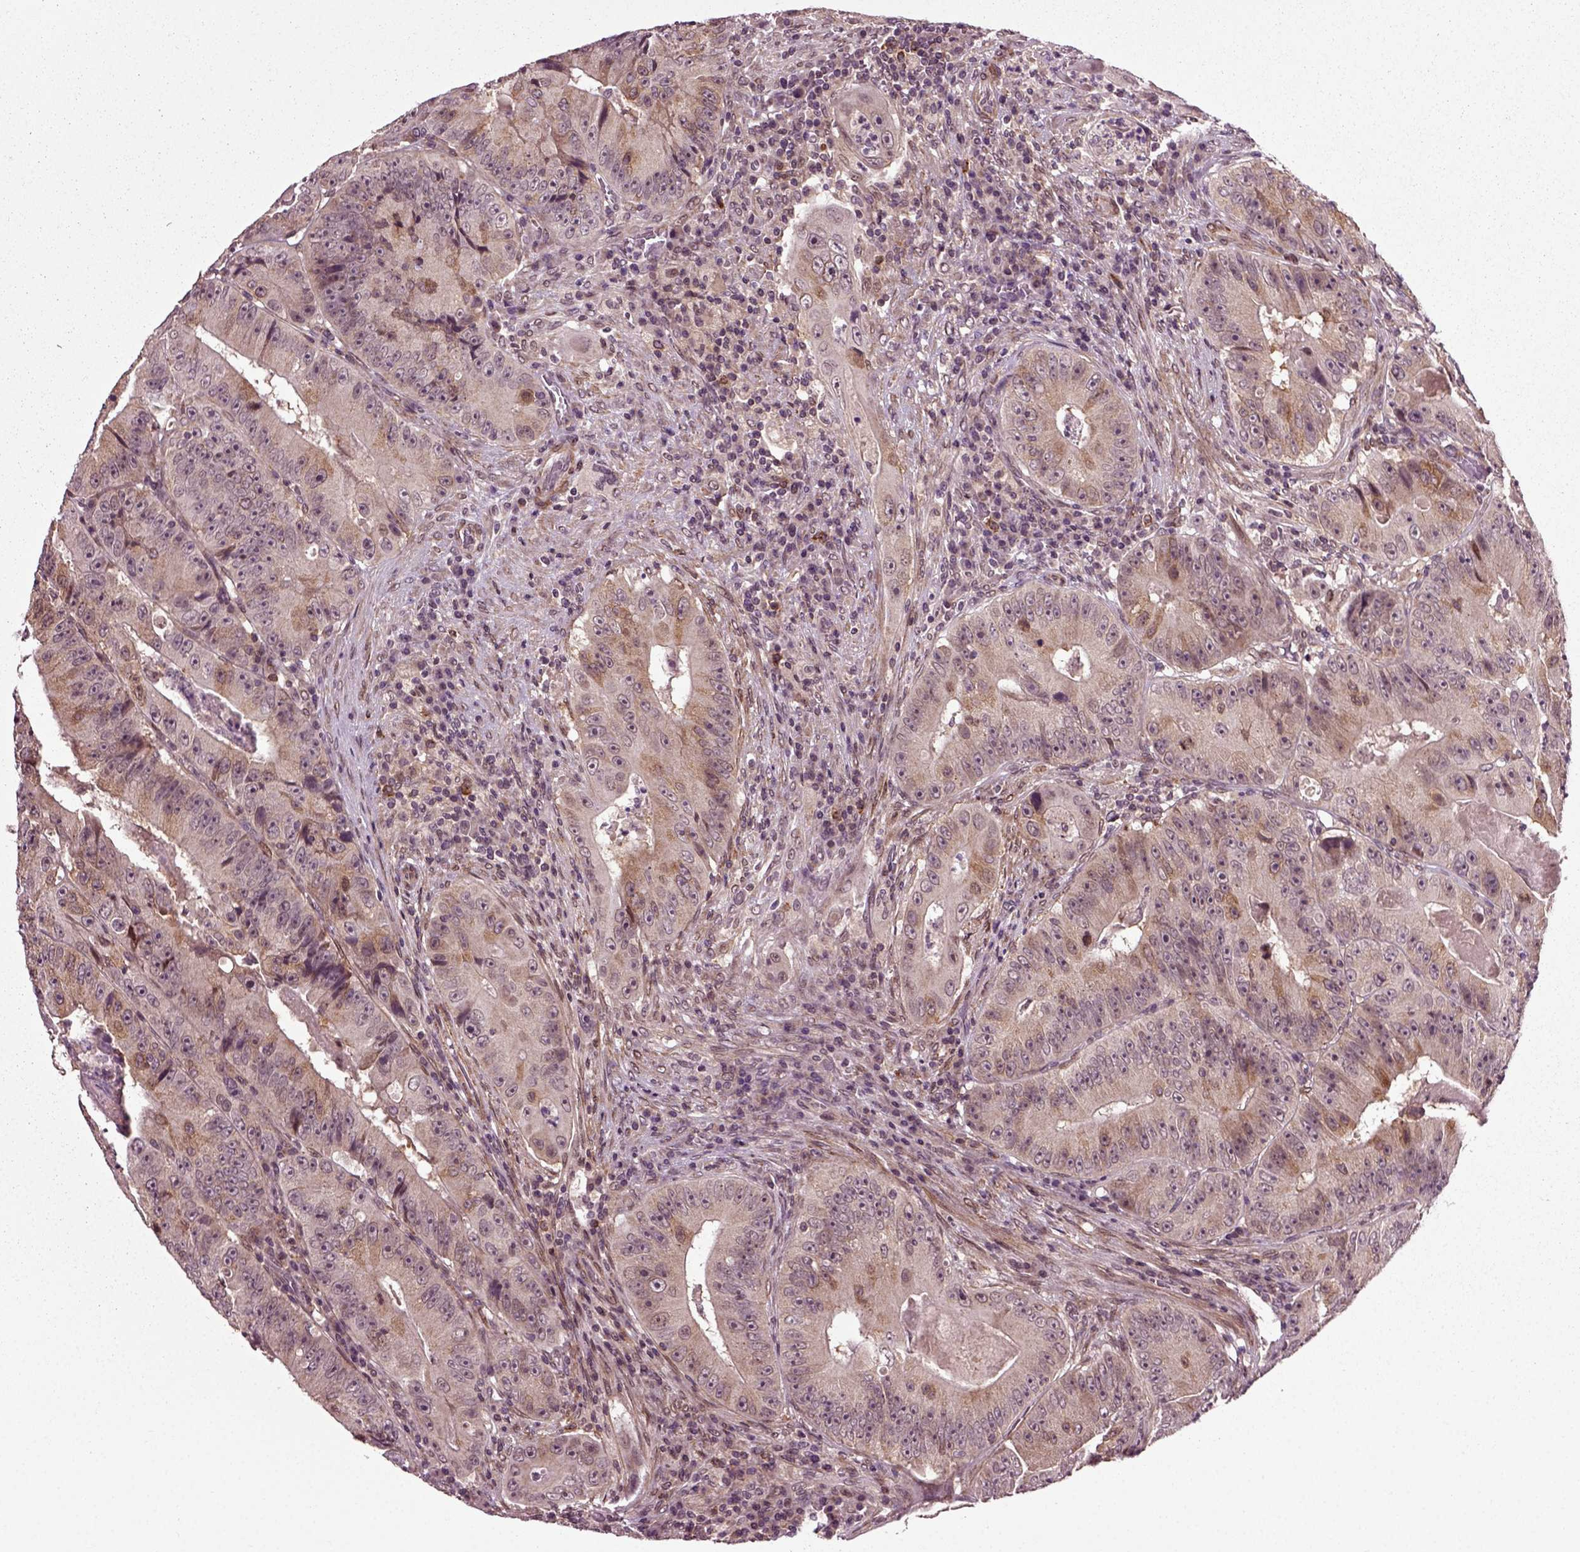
{"staining": {"intensity": "moderate", "quantity": "<25%", "location": "cytoplasmic/membranous"}, "tissue": "colorectal cancer", "cell_type": "Tumor cells", "image_type": "cancer", "snomed": [{"axis": "morphology", "description": "Adenocarcinoma, NOS"}, {"axis": "topography", "description": "Colon"}], "caption": "Immunohistochemistry micrograph of colorectal adenocarcinoma stained for a protein (brown), which reveals low levels of moderate cytoplasmic/membranous positivity in approximately <25% of tumor cells.", "gene": "KNSTRN", "patient": {"sex": "female", "age": 86}}